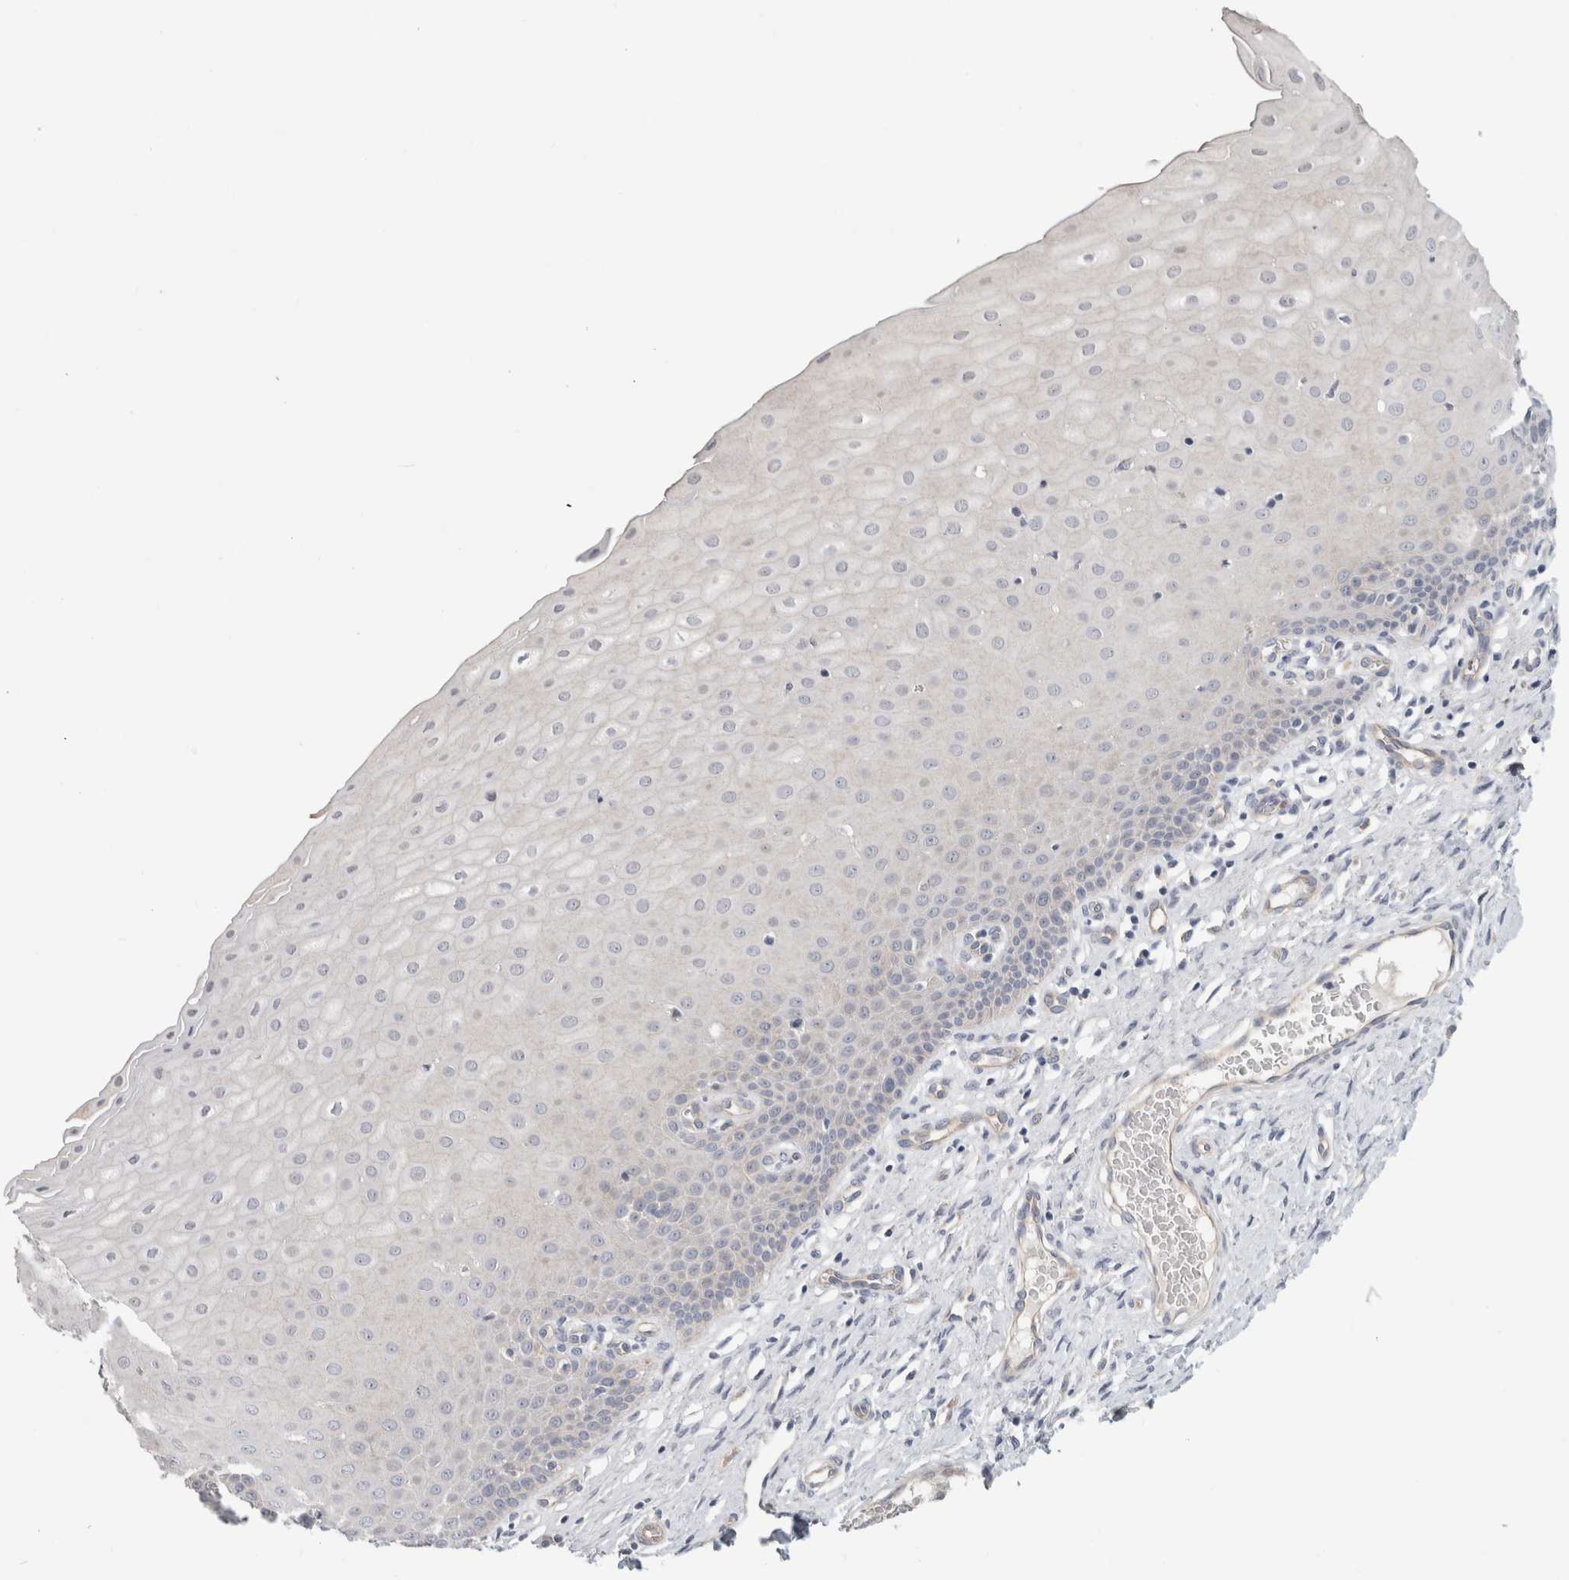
{"staining": {"intensity": "negative", "quantity": "none", "location": "none"}, "tissue": "cervix", "cell_type": "Glandular cells", "image_type": "normal", "snomed": [{"axis": "morphology", "description": "Normal tissue, NOS"}, {"axis": "topography", "description": "Cervix"}], "caption": "Benign cervix was stained to show a protein in brown. There is no significant positivity in glandular cells.", "gene": "AFP", "patient": {"sex": "female", "age": 55}}